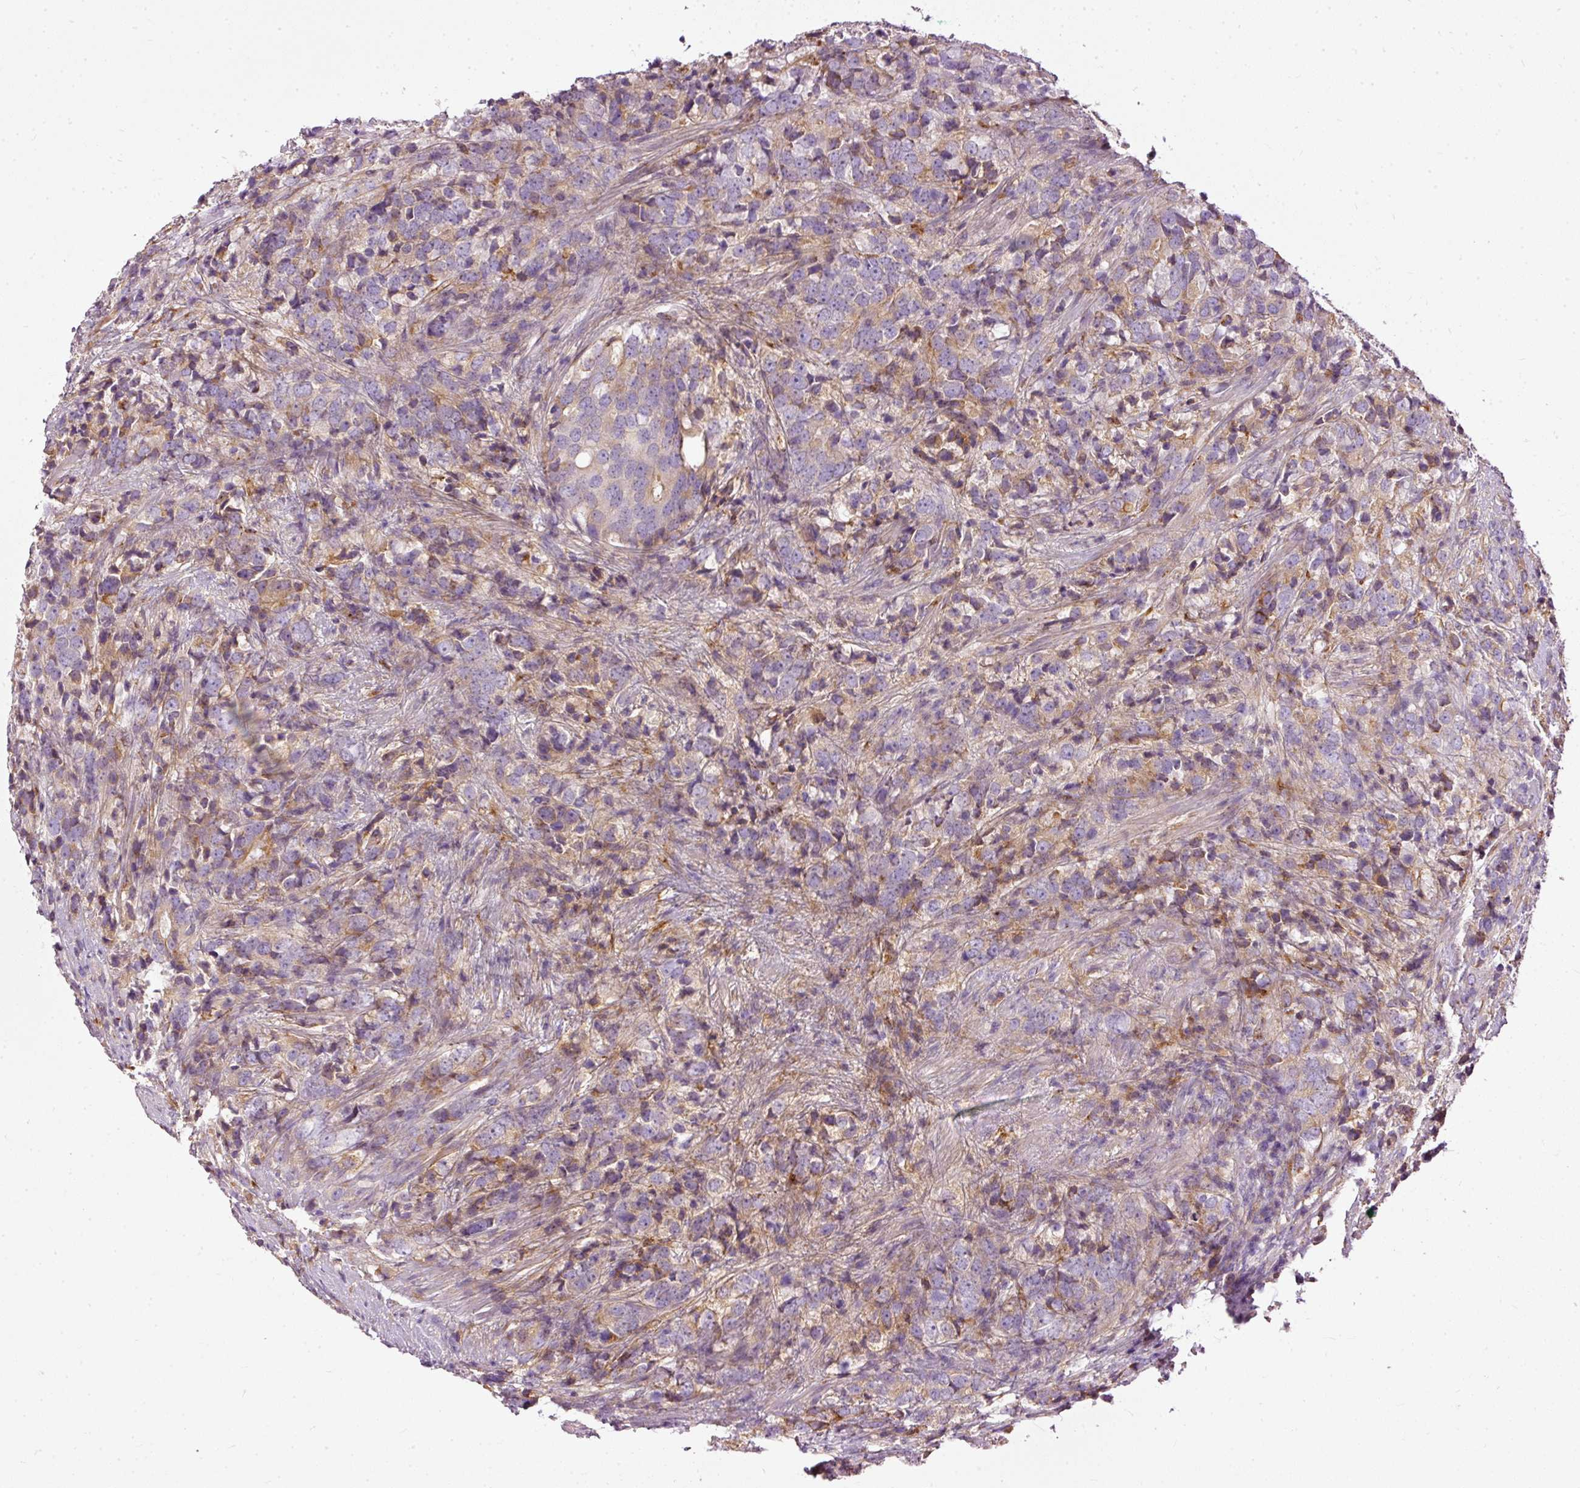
{"staining": {"intensity": "negative", "quantity": "none", "location": "none"}, "tissue": "prostate cancer", "cell_type": "Tumor cells", "image_type": "cancer", "snomed": [{"axis": "morphology", "description": "Adenocarcinoma, High grade"}, {"axis": "topography", "description": "Prostate"}], "caption": "Tumor cells show no significant positivity in prostate cancer (adenocarcinoma (high-grade)). Nuclei are stained in blue.", "gene": "PAQR9", "patient": {"sex": "male", "age": 62}}